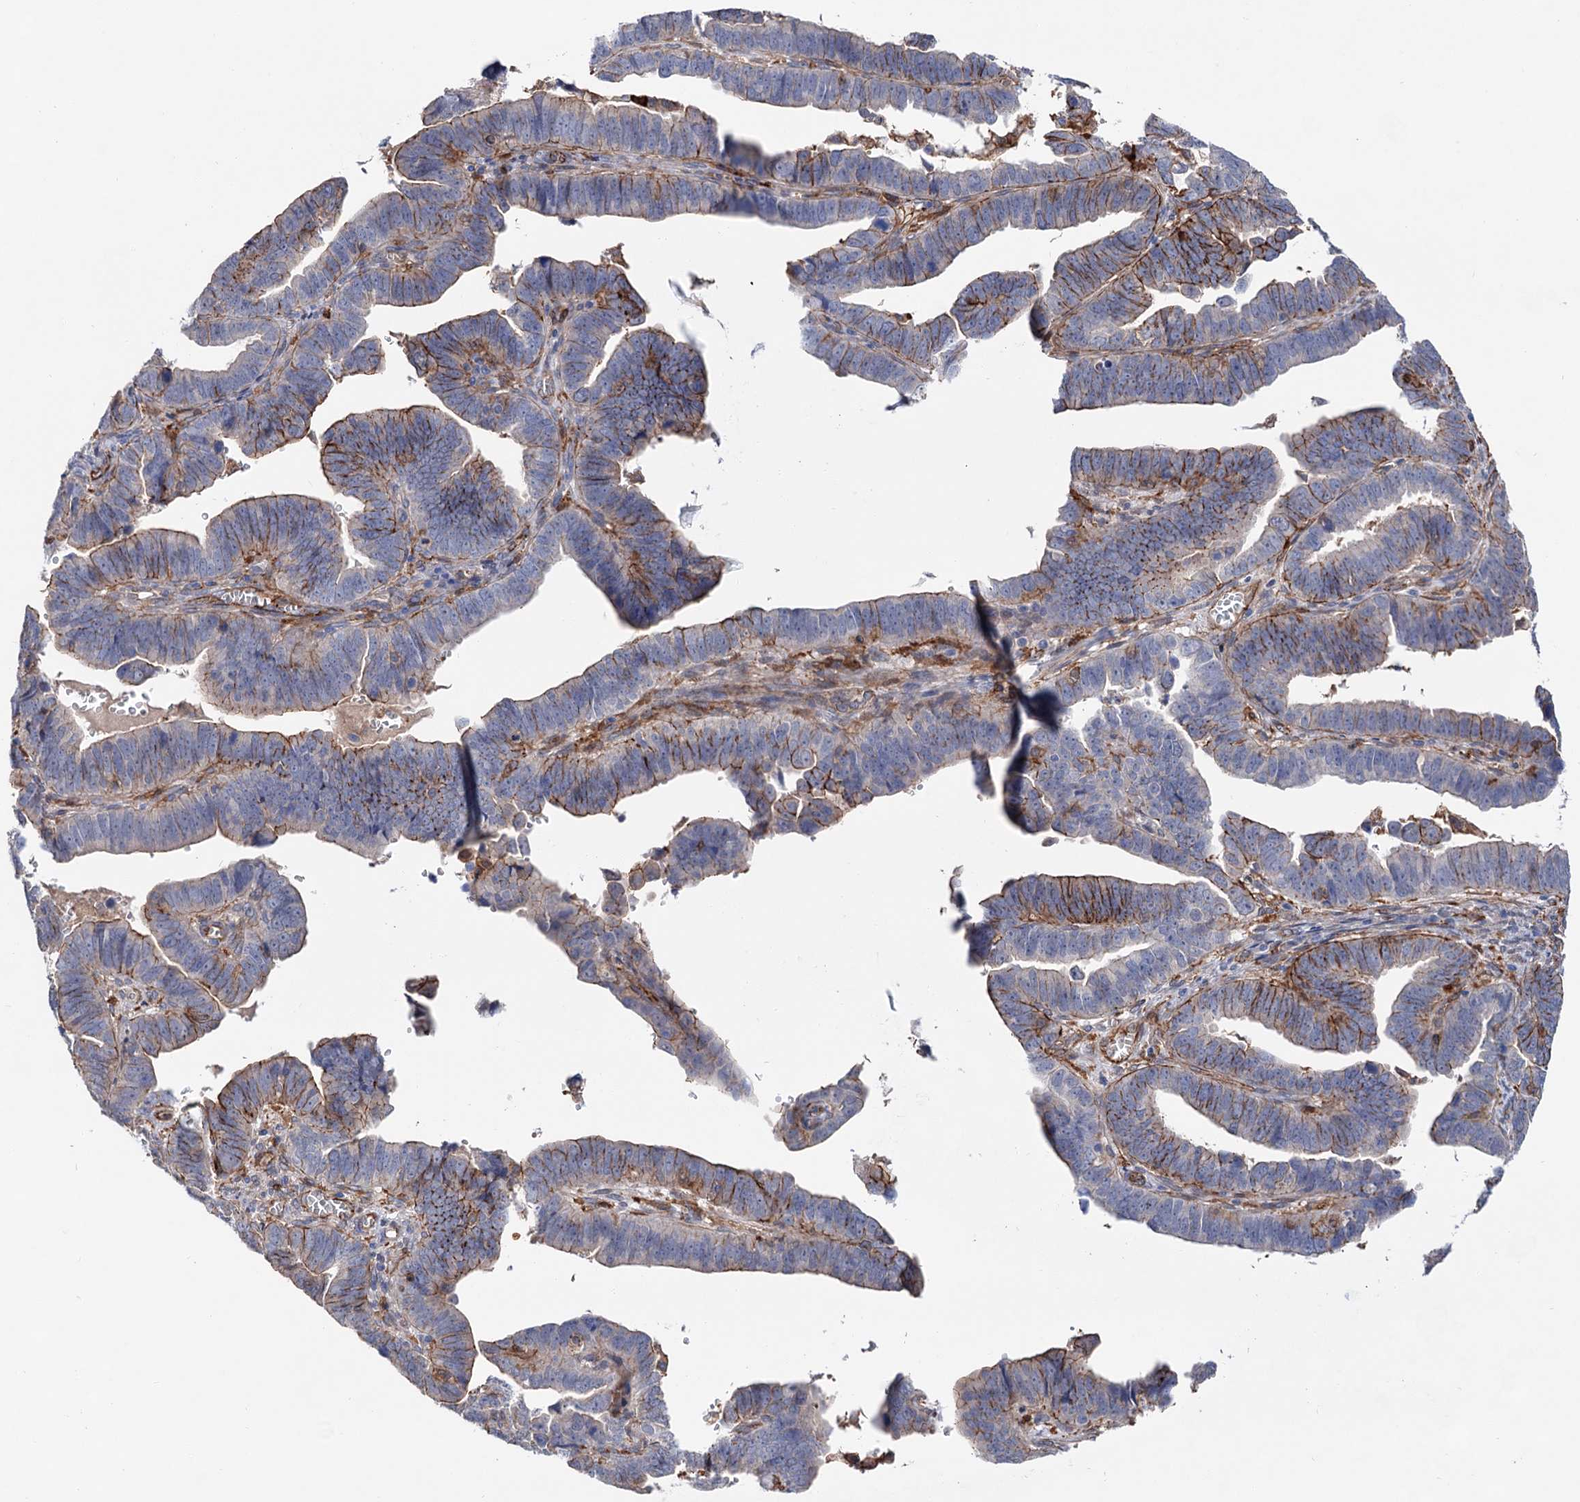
{"staining": {"intensity": "moderate", "quantity": "25%-75%", "location": "cytoplasmic/membranous"}, "tissue": "endometrial cancer", "cell_type": "Tumor cells", "image_type": "cancer", "snomed": [{"axis": "morphology", "description": "Adenocarcinoma, NOS"}, {"axis": "topography", "description": "Endometrium"}], "caption": "Immunohistochemistry (IHC) histopathology image of human endometrial adenocarcinoma stained for a protein (brown), which demonstrates medium levels of moderate cytoplasmic/membranous positivity in about 25%-75% of tumor cells.", "gene": "TMTC3", "patient": {"sex": "female", "age": 75}}